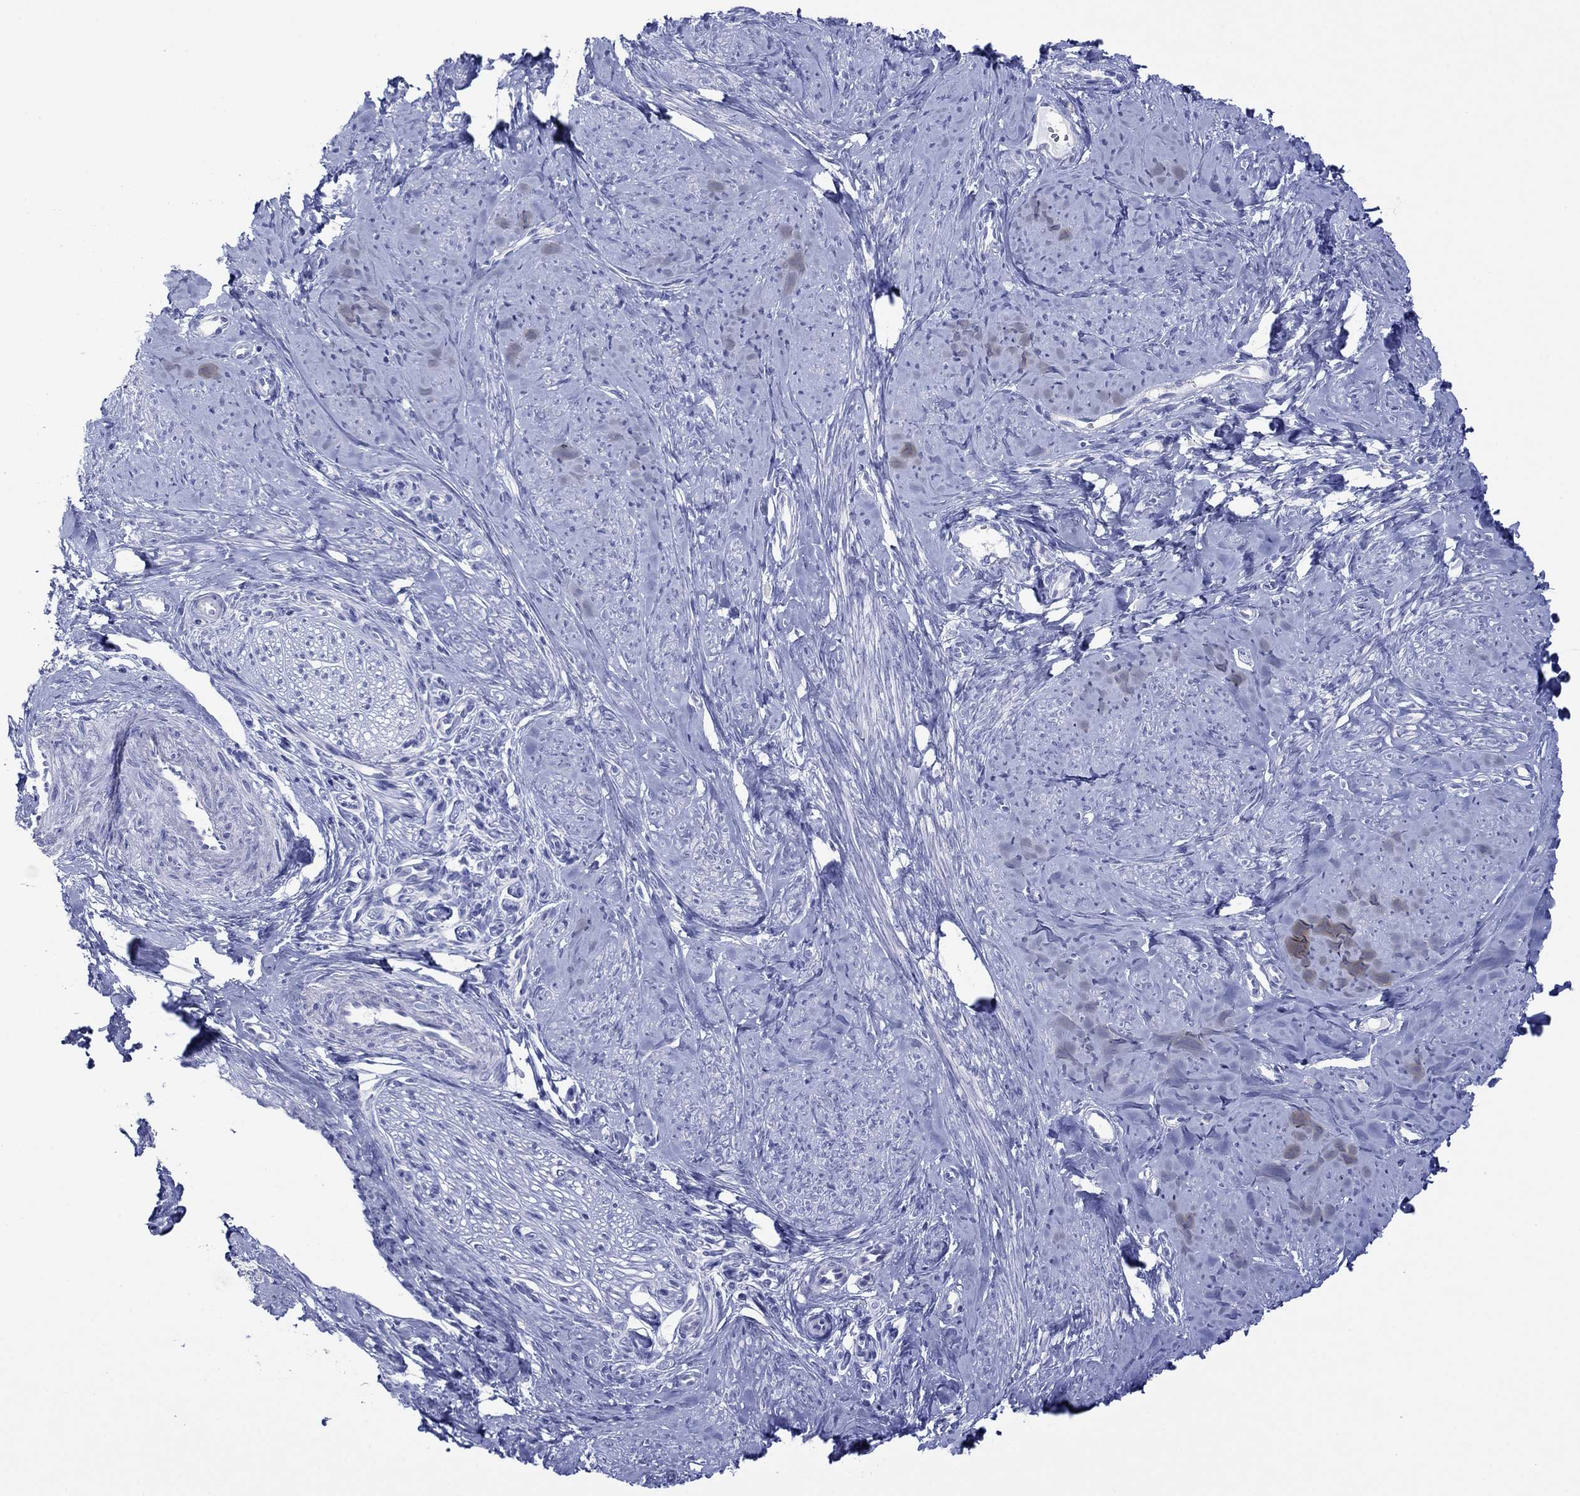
{"staining": {"intensity": "negative", "quantity": "none", "location": "none"}, "tissue": "smooth muscle", "cell_type": "Smooth muscle cells", "image_type": "normal", "snomed": [{"axis": "morphology", "description": "Normal tissue, NOS"}, {"axis": "topography", "description": "Smooth muscle"}], "caption": "DAB (3,3'-diaminobenzidine) immunohistochemical staining of normal human smooth muscle displays no significant staining in smooth muscle cells. The staining was performed using DAB to visualize the protein expression in brown, while the nuclei were stained in blue with hematoxylin (Magnification: 20x).", "gene": "MLANA", "patient": {"sex": "female", "age": 48}}